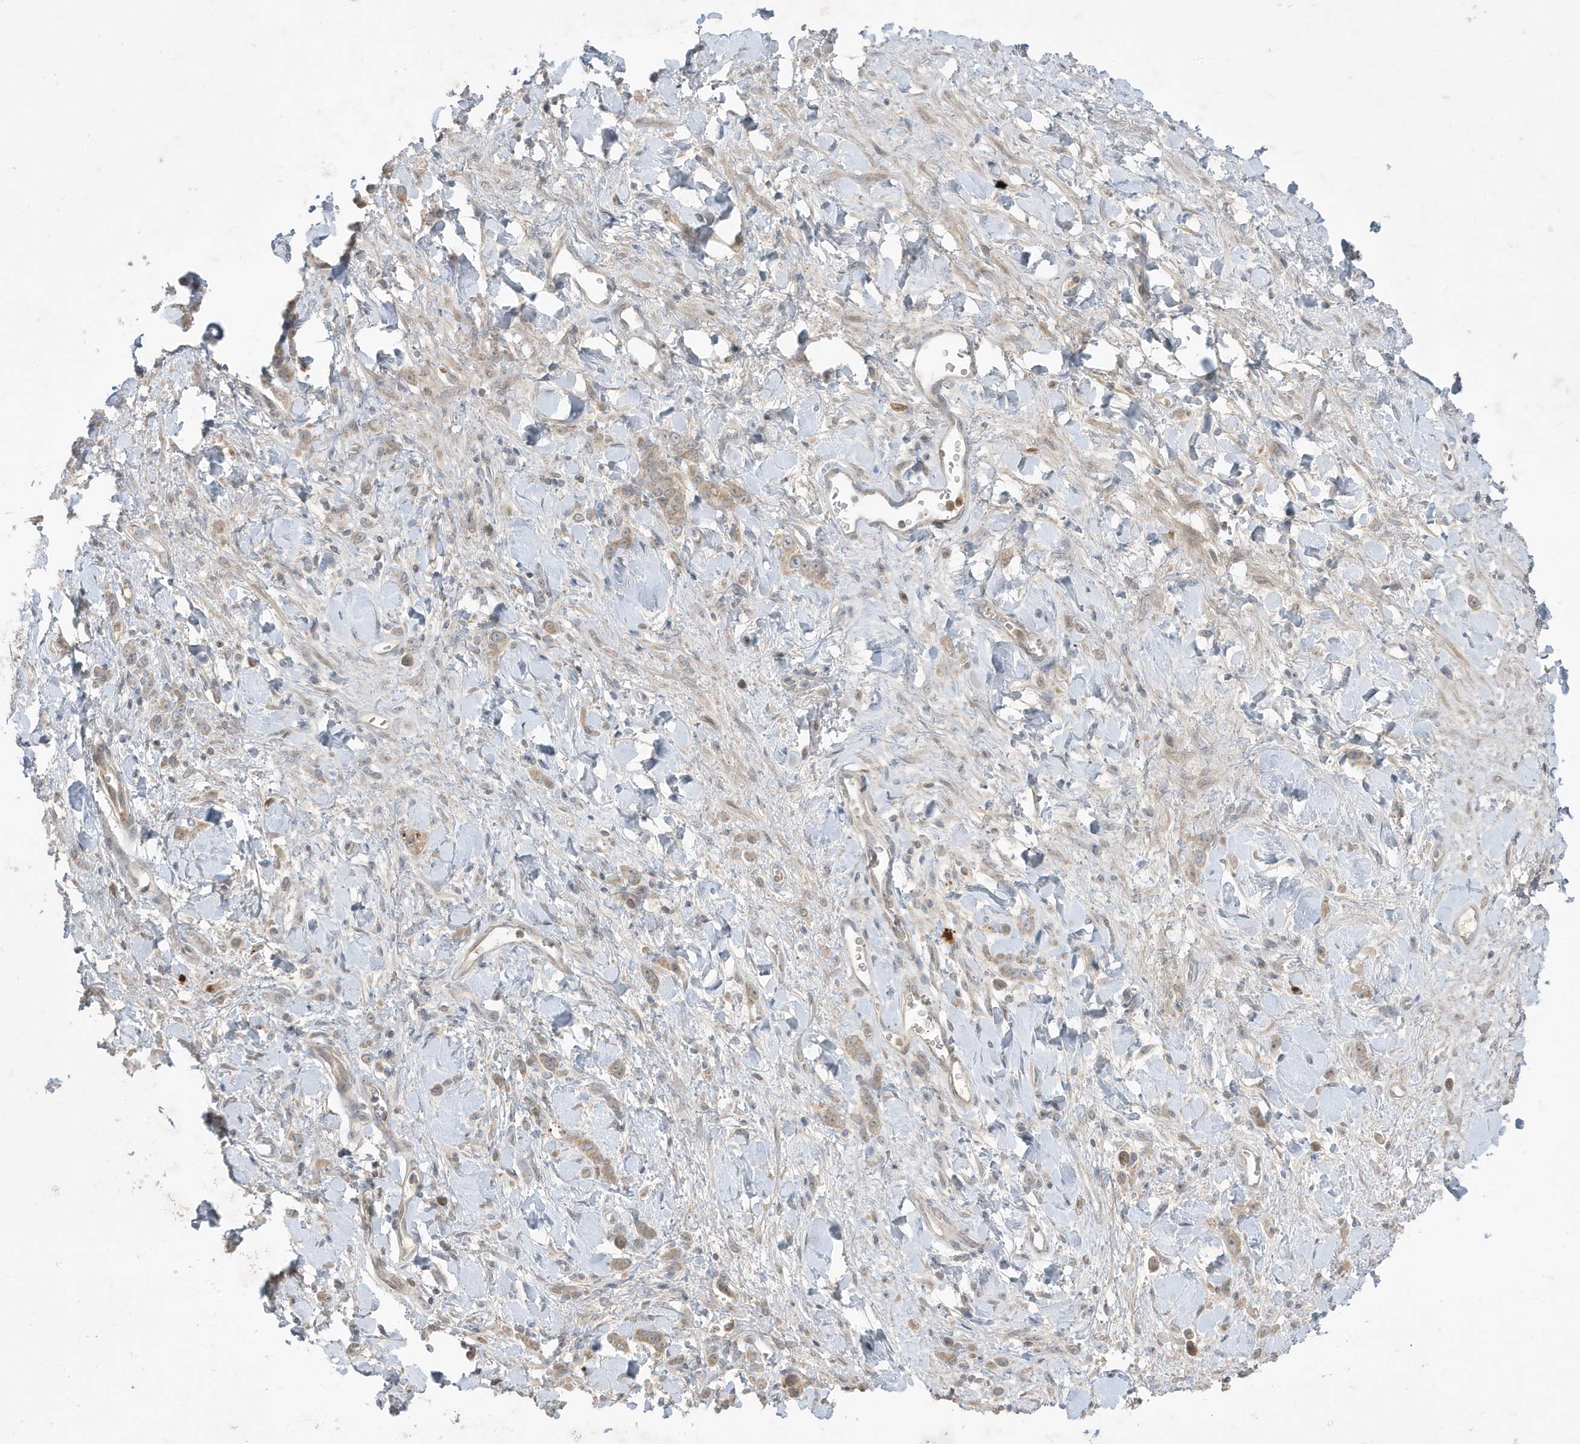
{"staining": {"intensity": "moderate", "quantity": ">75%", "location": "cytoplasmic/membranous"}, "tissue": "stomach cancer", "cell_type": "Tumor cells", "image_type": "cancer", "snomed": [{"axis": "morphology", "description": "Normal tissue, NOS"}, {"axis": "morphology", "description": "Adenocarcinoma, NOS"}, {"axis": "topography", "description": "Stomach"}], "caption": "There is medium levels of moderate cytoplasmic/membranous expression in tumor cells of adenocarcinoma (stomach), as demonstrated by immunohistochemical staining (brown color).", "gene": "FNDC1", "patient": {"sex": "male", "age": 82}}